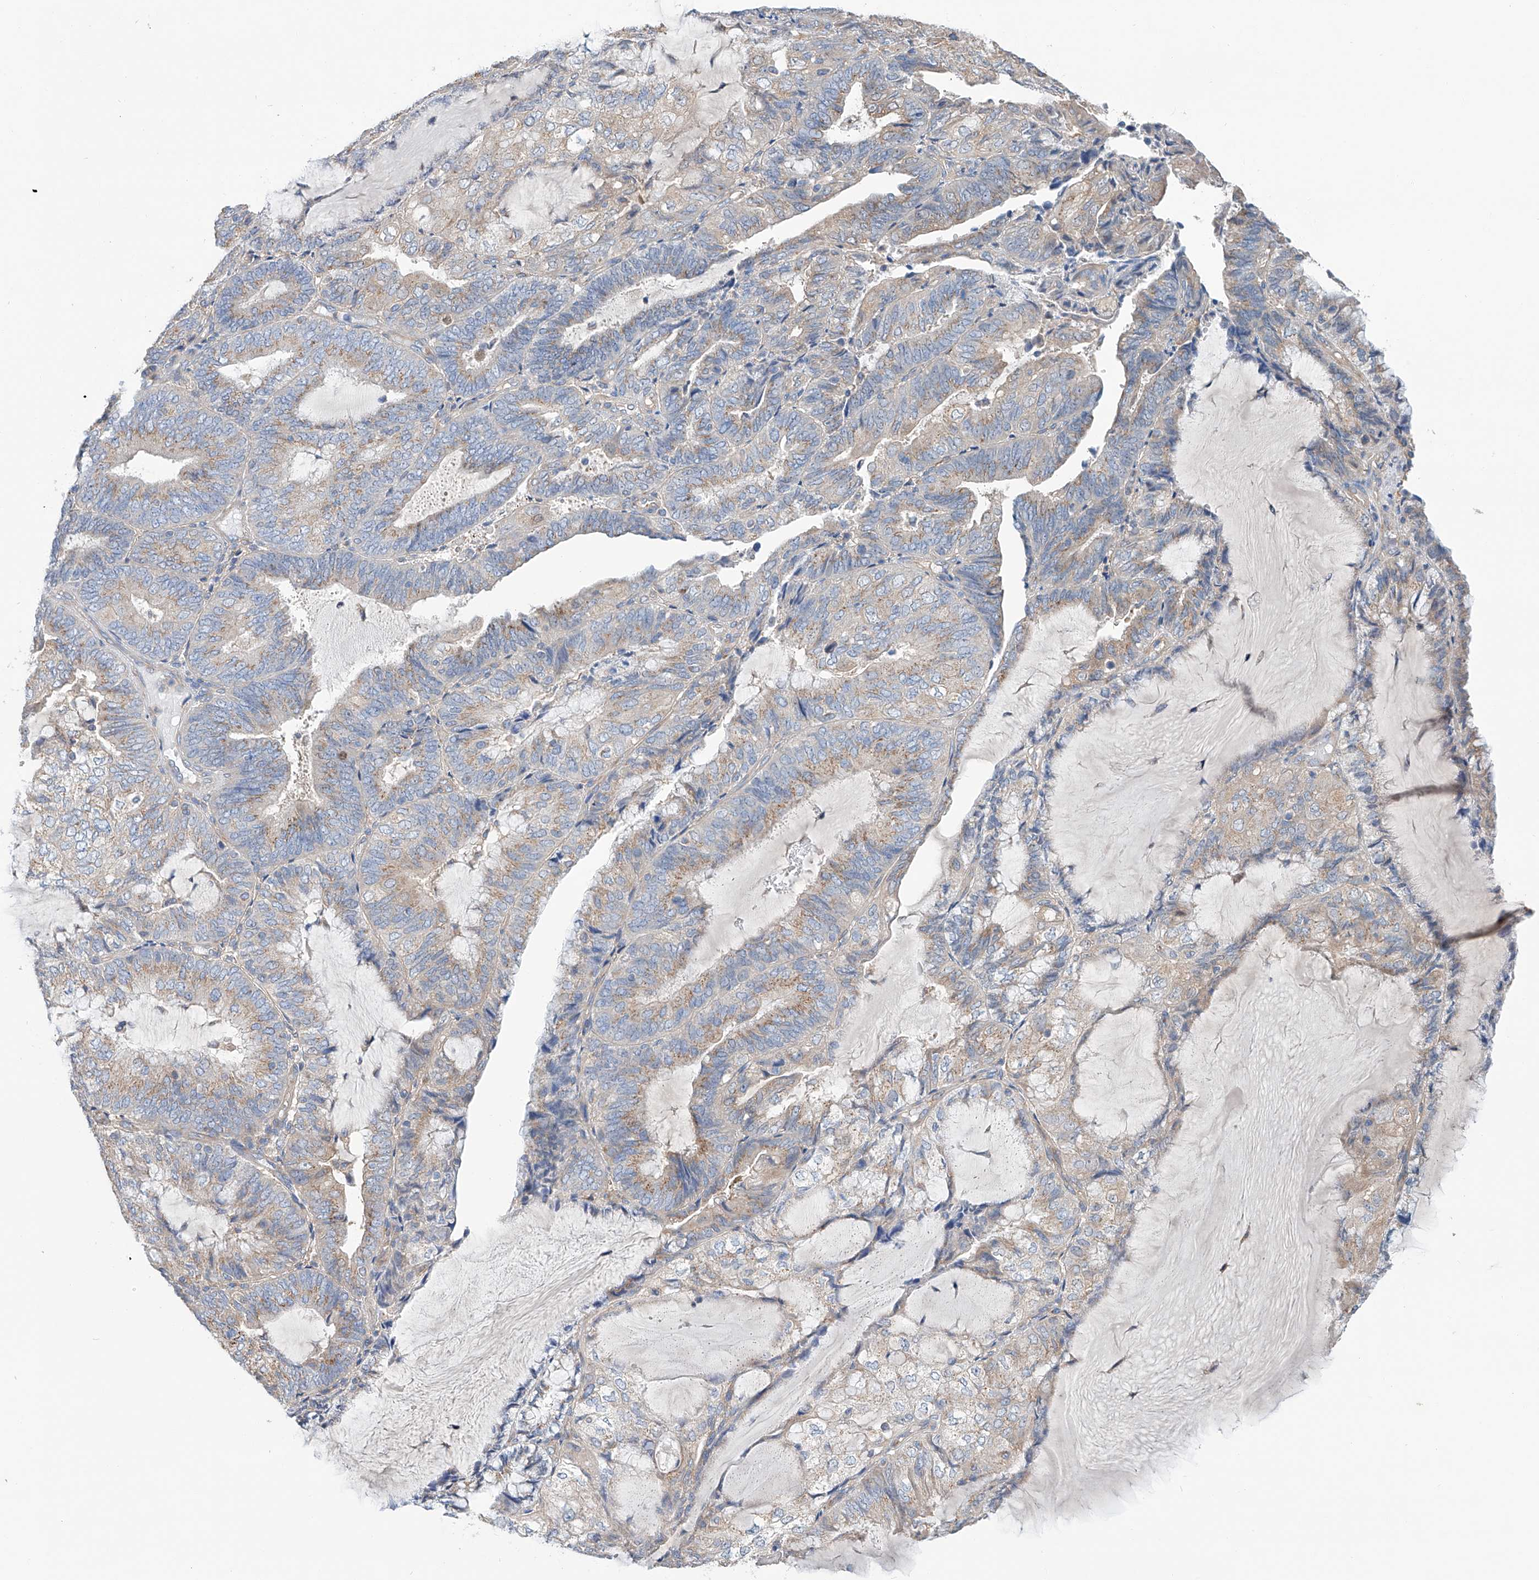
{"staining": {"intensity": "weak", "quantity": "25%-75%", "location": "cytoplasmic/membranous"}, "tissue": "endometrial cancer", "cell_type": "Tumor cells", "image_type": "cancer", "snomed": [{"axis": "morphology", "description": "Adenocarcinoma, NOS"}, {"axis": "topography", "description": "Endometrium"}], "caption": "An IHC image of neoplastic tissue is shown. Protein staining in brown highlights weak cytoplasmic/membranous positivity in endometrial adenocarcinoma within tumor cells.", "gene": "SLC22A7", "patient": {"sex": "female", "age": 81}}